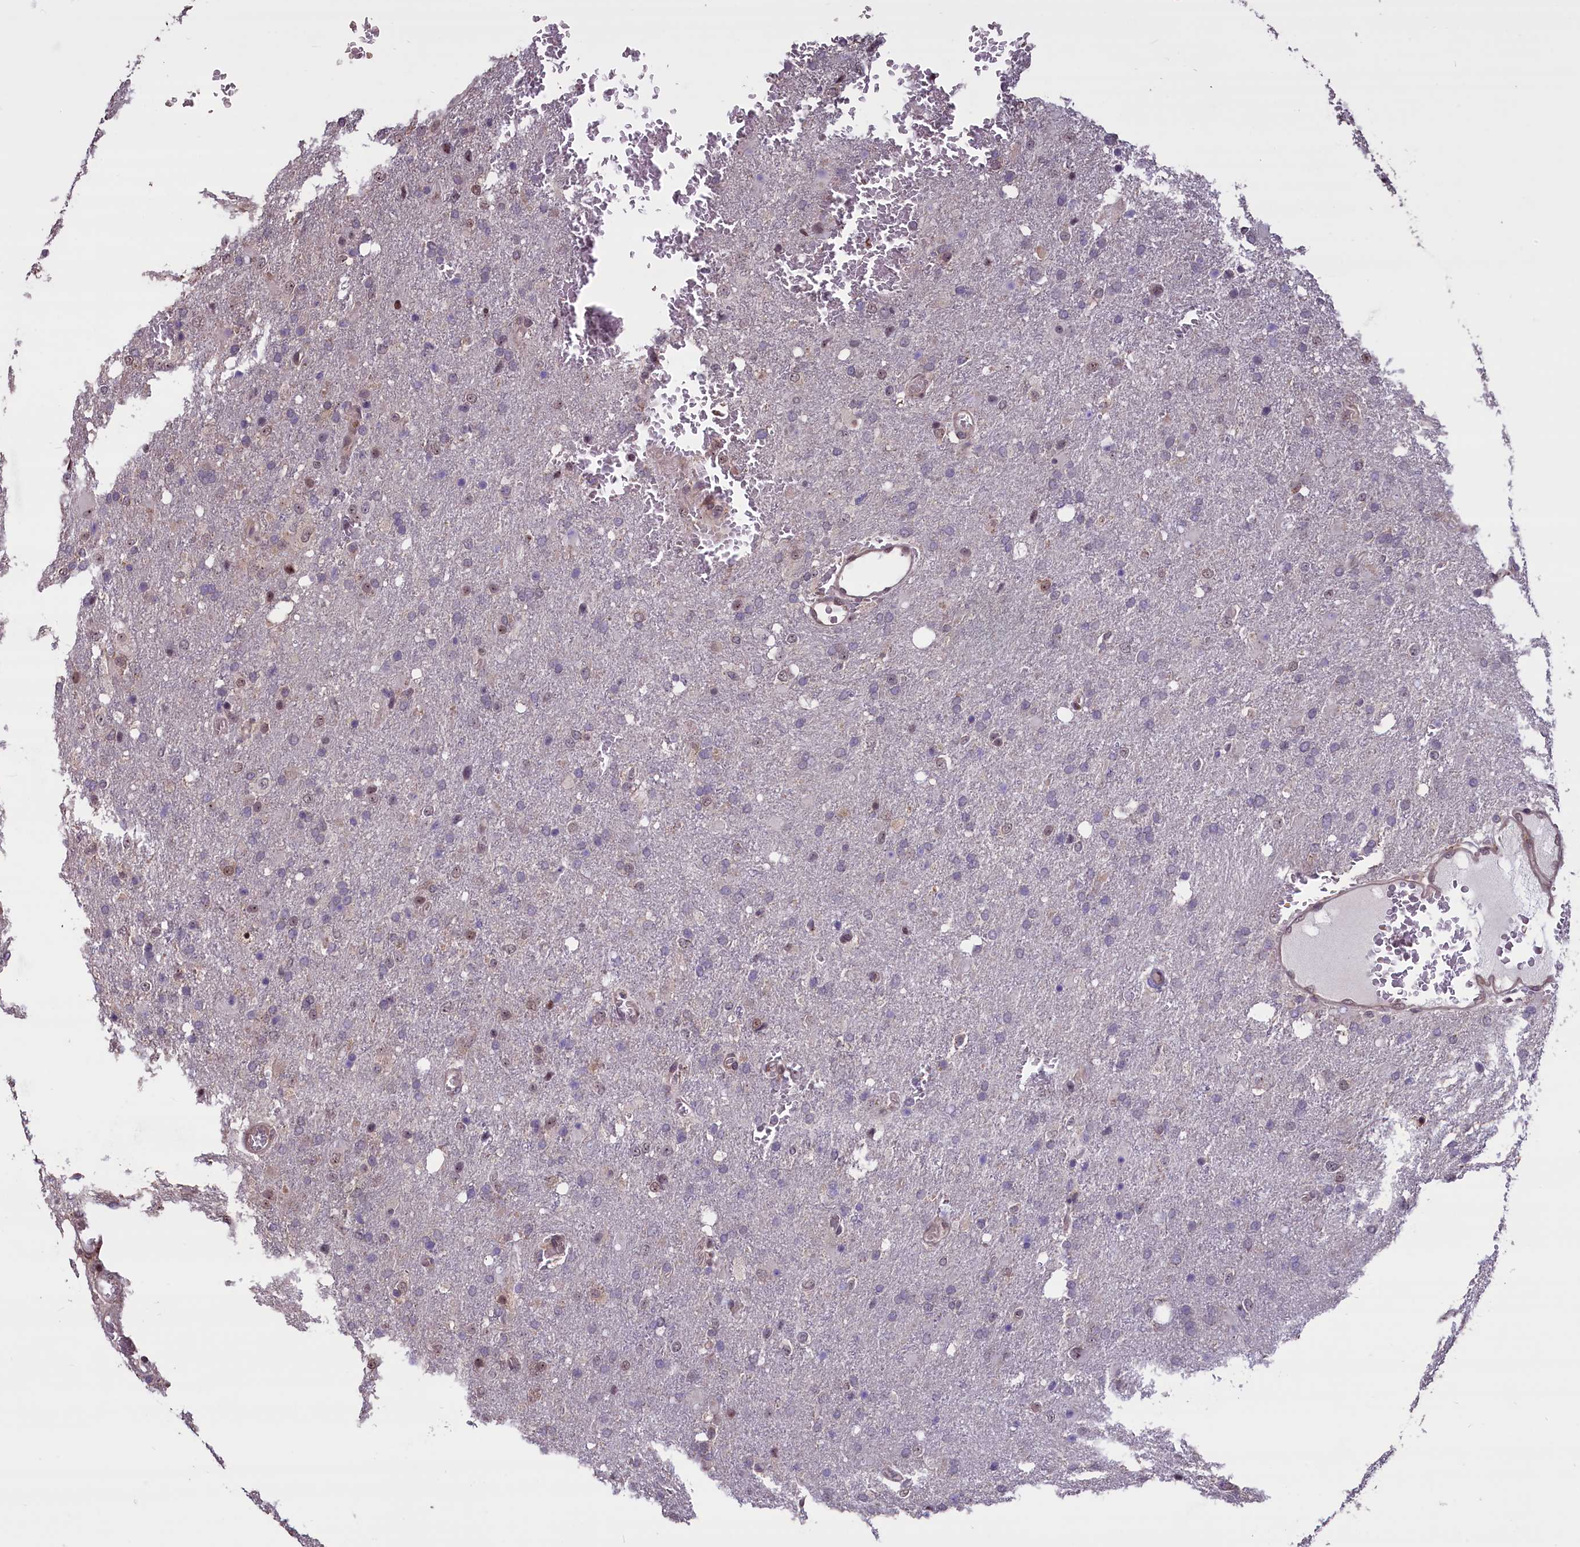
{"staining": {"intensity": "weak", "quantity": "<25%", "location": "nuclear"}, "tissue": "glioma", "cell_type": "Tumor cells", "image_type": "cancer", "snomed": [{"axis": "morphology", "description": "Glioma, malignant, High grade"}, {"axis": "topography", "description": "Brain"}], "caption": "Image shows no protein positivity in tumor cells of malignant glioma (high-grade) tissue.", "gene": "SHFL", "patient": {"sex": "female", "age": 74}}